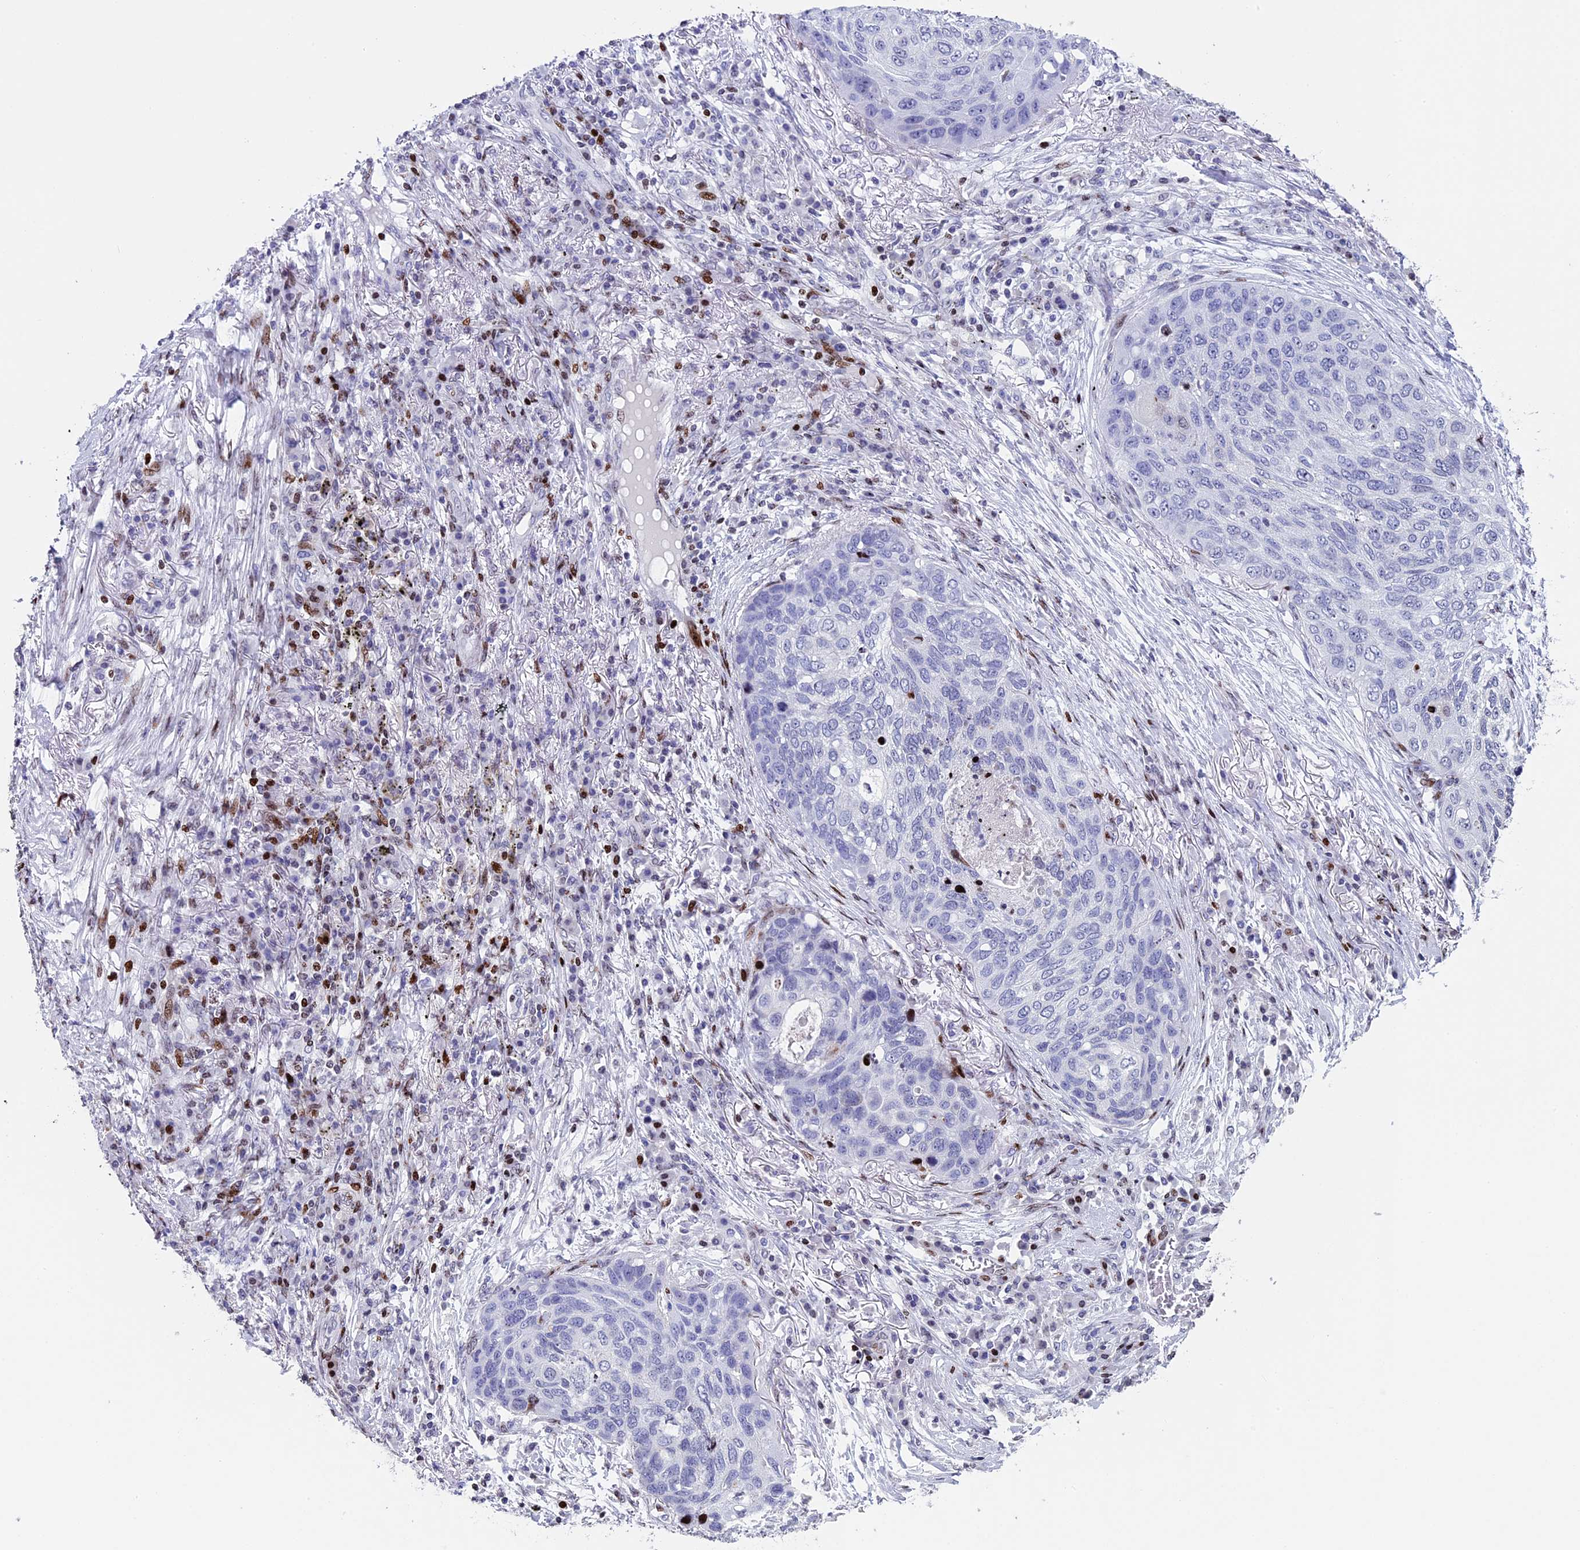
{"staining": {"intensity": "negative", "quantity": "none", "location": "none"}, "tissue": "lung cancer", "cell_type": "Tumor cells", "image_type": "cancer", "snomed": [{"axis": "morphology", "description": "Squamous cell carcinoma, NOS"}, {"axis": "topography", "description": "Lung"}], "caption": "IHC image of lung cancer (squamous cell carcinoma) stained for a protein (brown), which reveals no expression in tumor cells.", "gene": "BTBD3", "patient": {"sex": "female", "age": 63}}